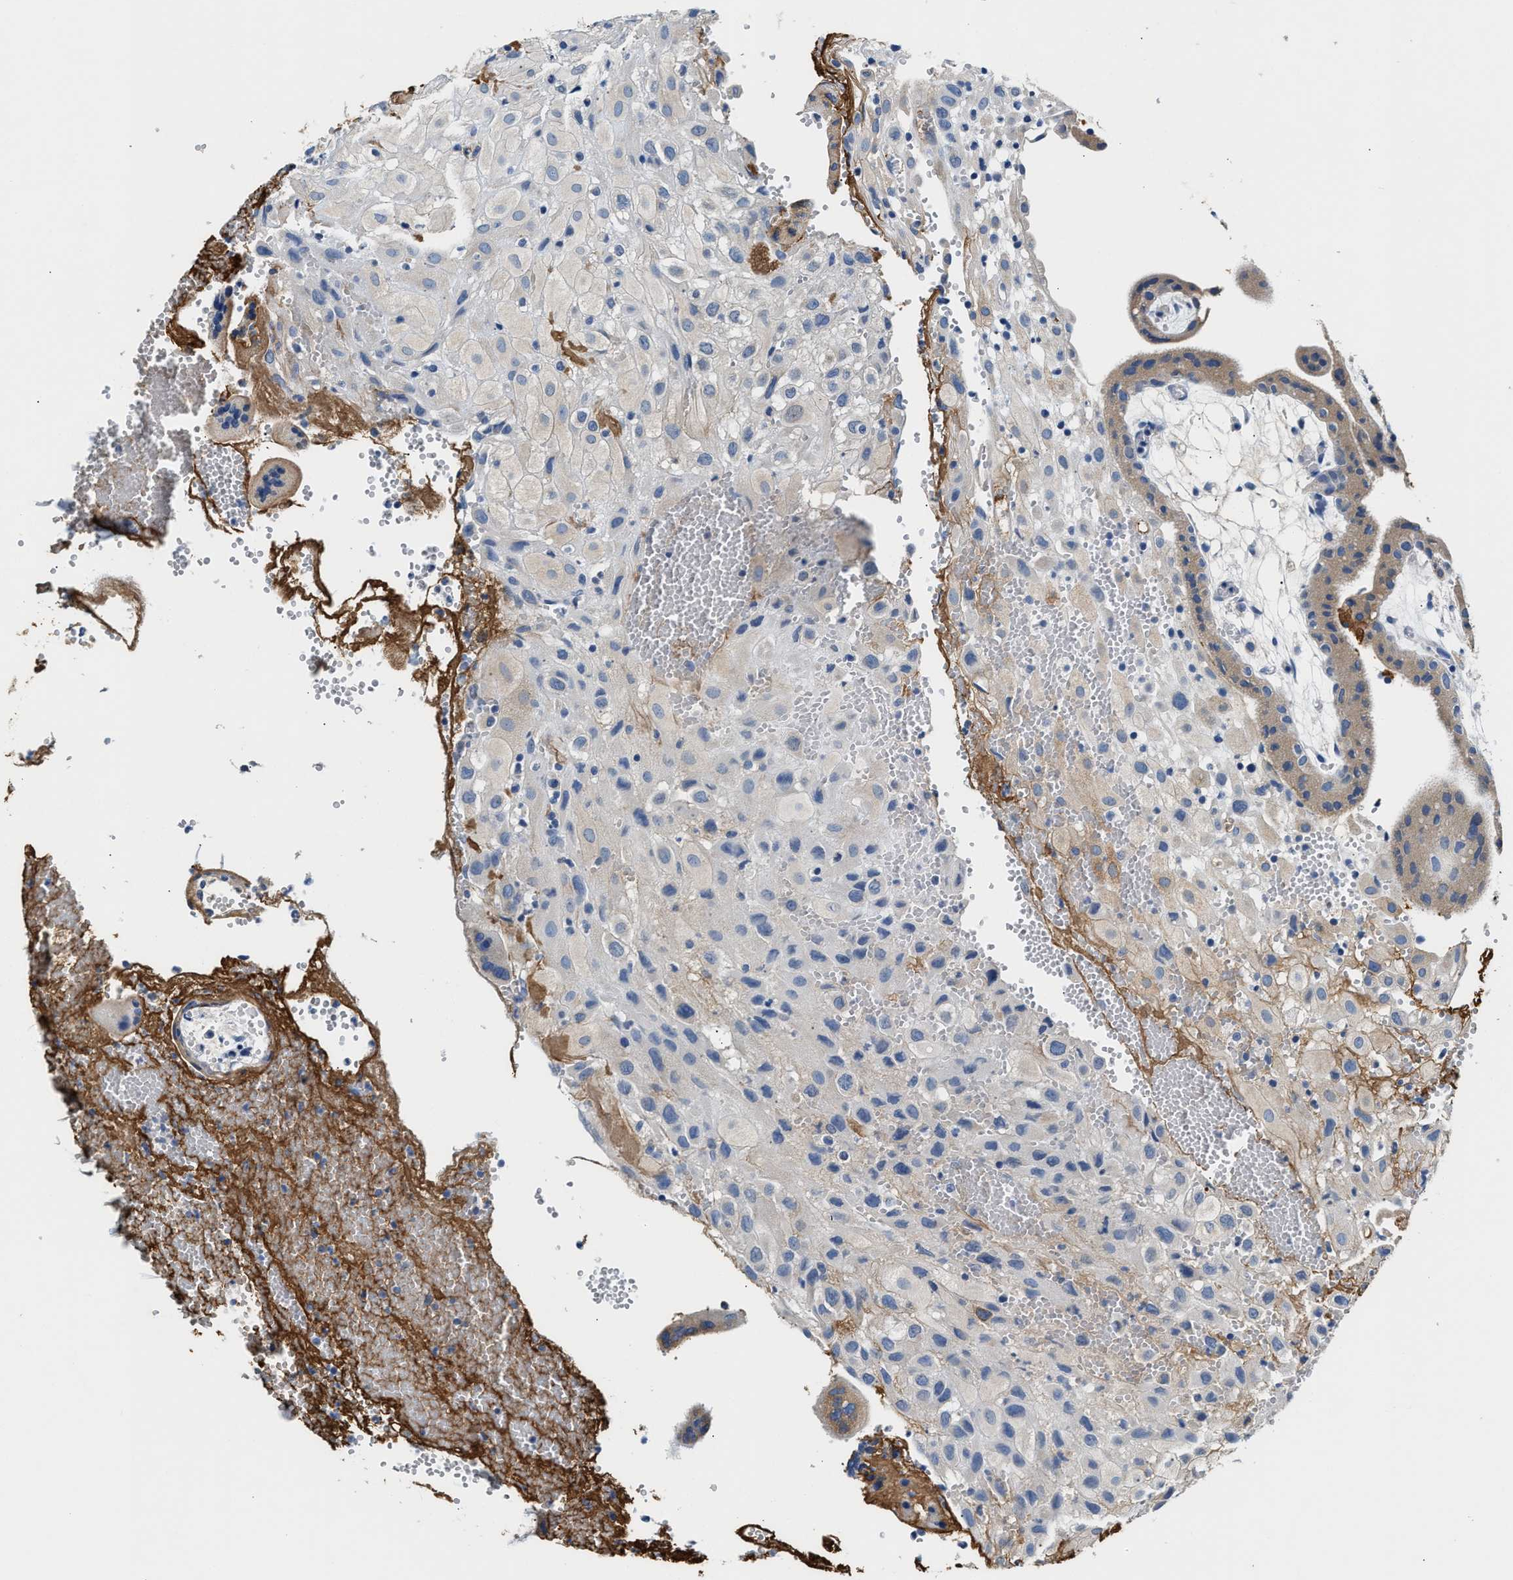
{"staining": {"intensity": "negative", "quantity": "none", "location": "none"}, "tissue": "placenta", "cell_type": "Decidual cells", "image_type": "normal", "snomed": [{"axis": "morphology", "description": "Normal tissue, NOS"}, {"axis": "topography", "description": "Placenta"}], "caption": "DAB immunohistochemical staining of normal human placenta exhibits no significant positivity in decidual cells.", "gene": "TUT7", "patient": {"sex": "female", "age": 18}}